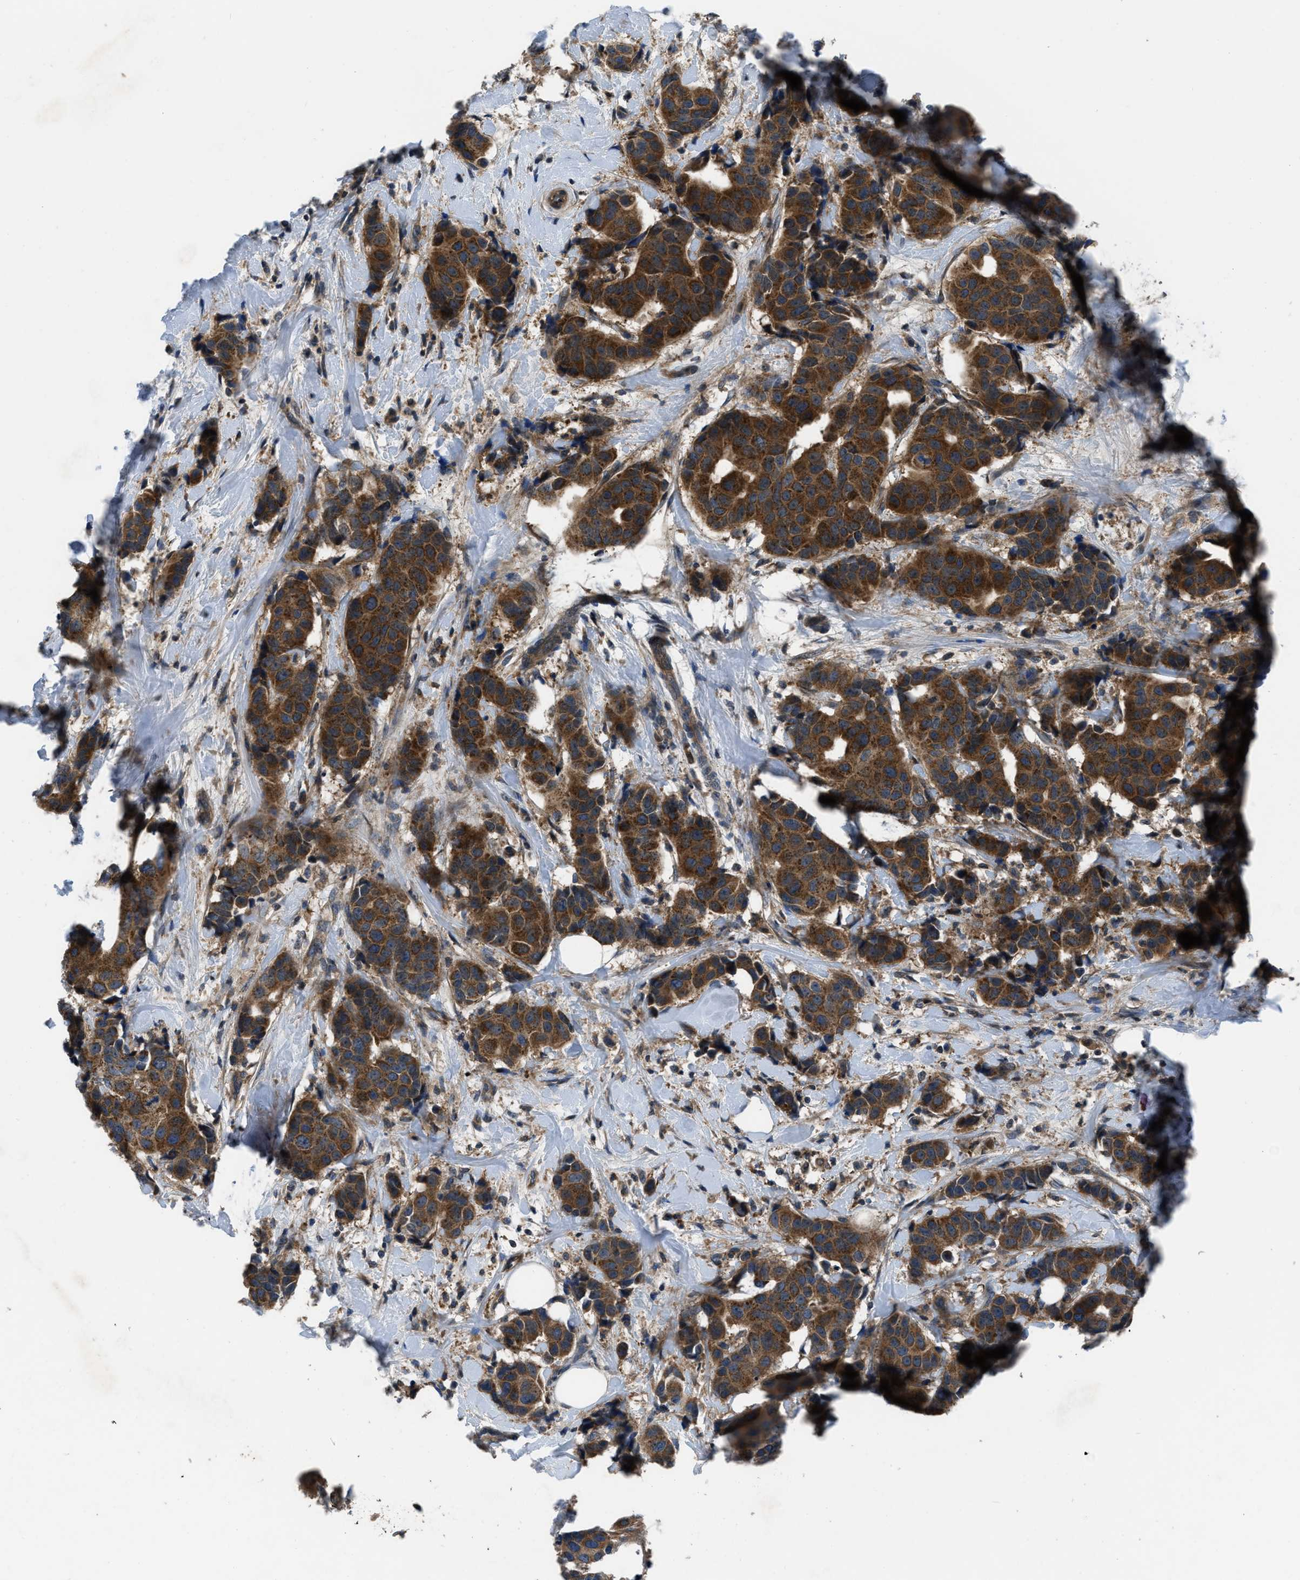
{"staining": {"intensity": "strong", "quantity": ">75%", "location": "cytoplasmic/membranous"}, "tissue": "breast cancer", "cell_type": "Tumor cells", "image_type": "cancer", "snomed": [{"axis": "morphology", "description": "Normal tissue, NOS"}, {"axis": "morphology", "description": "Duct carcinoma"}, {"axis": "topography", "description": "Breast"}], "caption": "Tumor cells reveal high levels of strong cytoplasmic/membranous staining in about >75% of cells in breast cancer.", "gene": "USP25", "patient": {"sex": "female", "age": 39}}